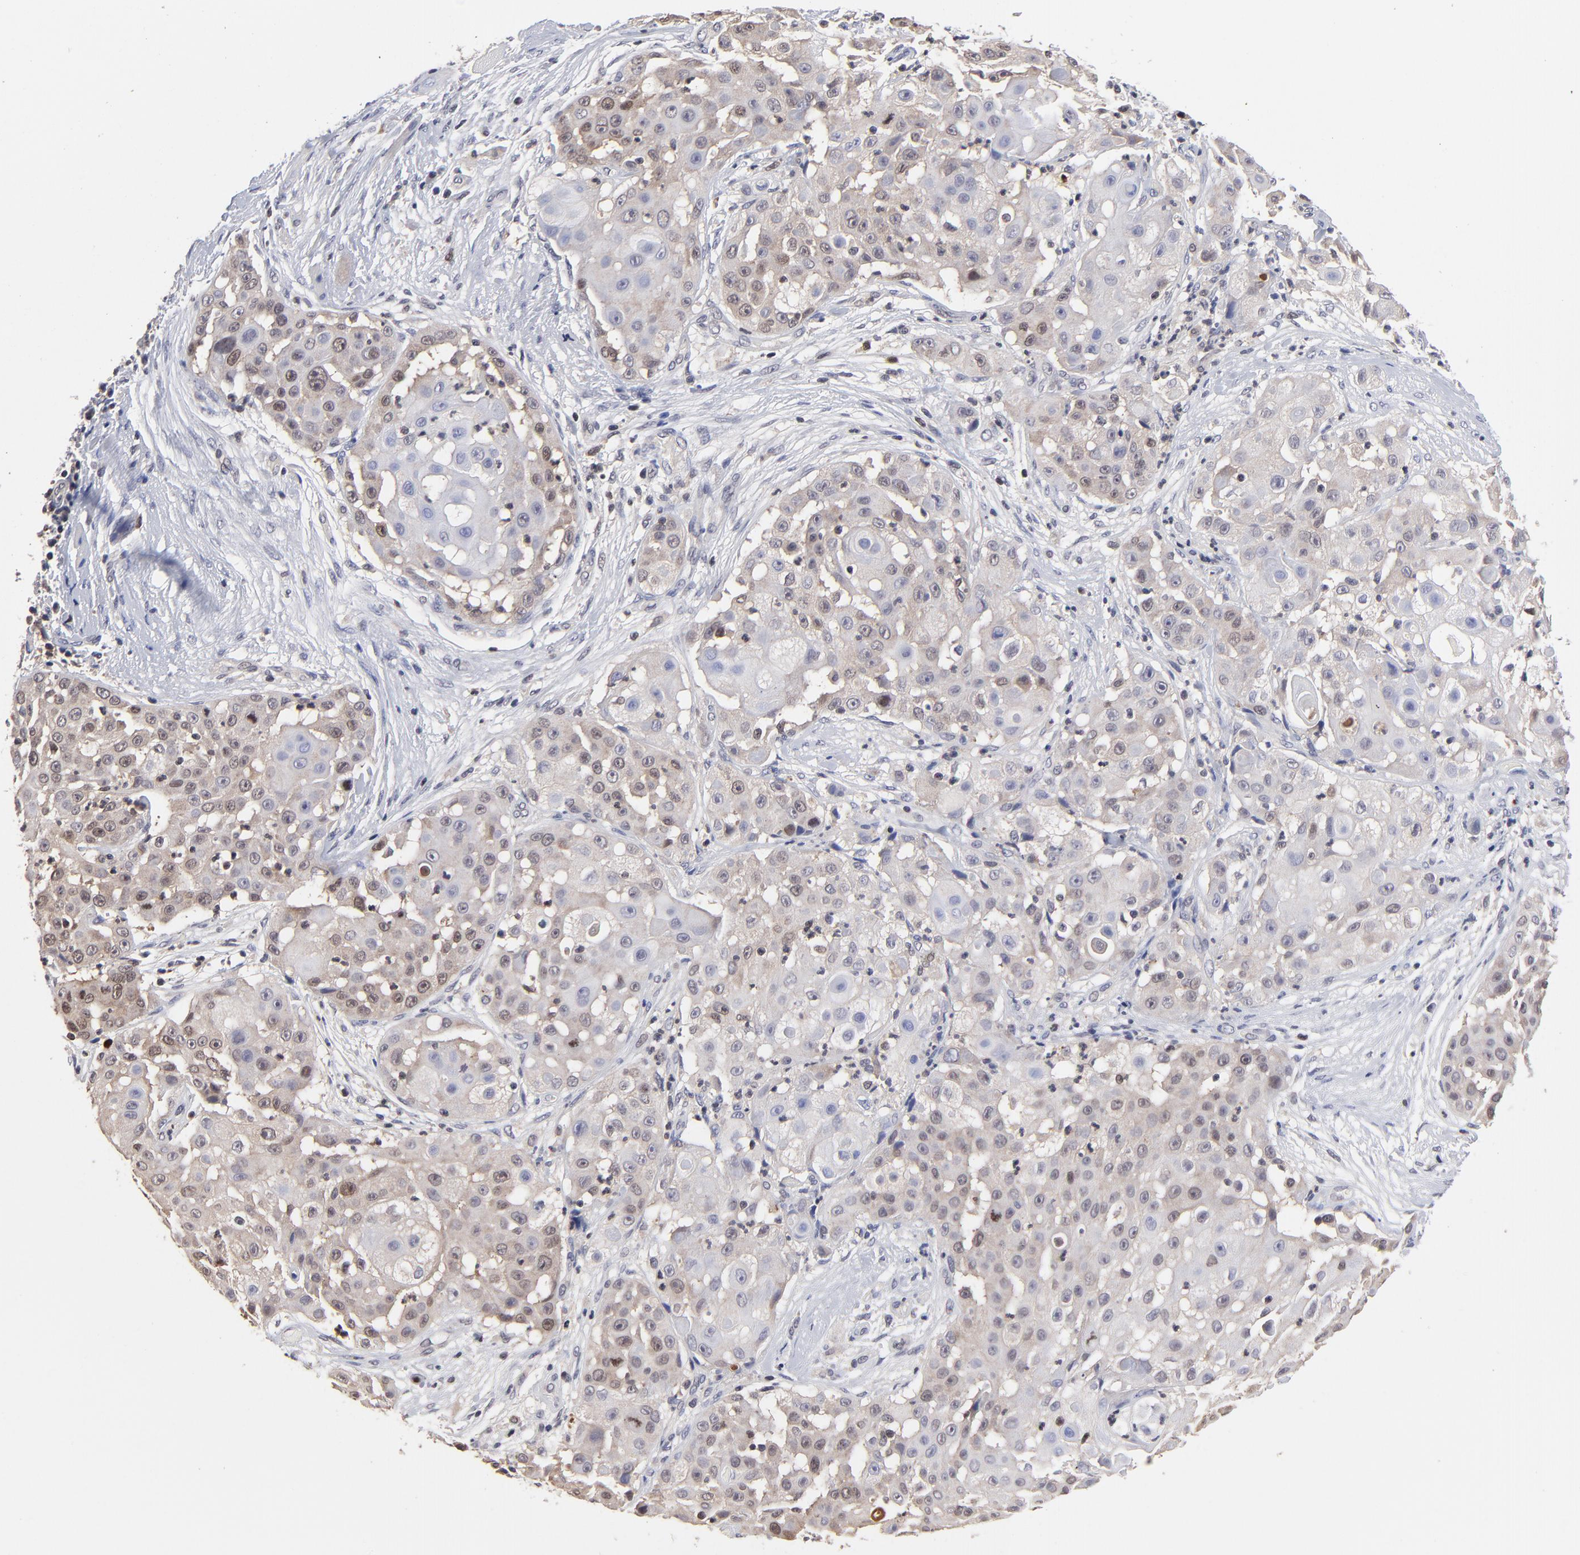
{"staining": {"intensity": "weak", "quantity": "<25%", "location": "cytoplasmic/membranous,nuclear"}, "tissue": "skin cancer", "cell_type": "Tumor cells", "image_type": "cancer", "snomed": [{"axis": "morphology", "description": "Squamous cell carcinoma, NOS"}, {"axis": "topography", "description": "Skin"}], "caption": "This is an immunohistochemistry histopathology image of squamous cell carcinoma (skin). There is no positivity in tumor cells.", "gene": "DCTPP1", "patient": {"sex": "female", "age": 57}}